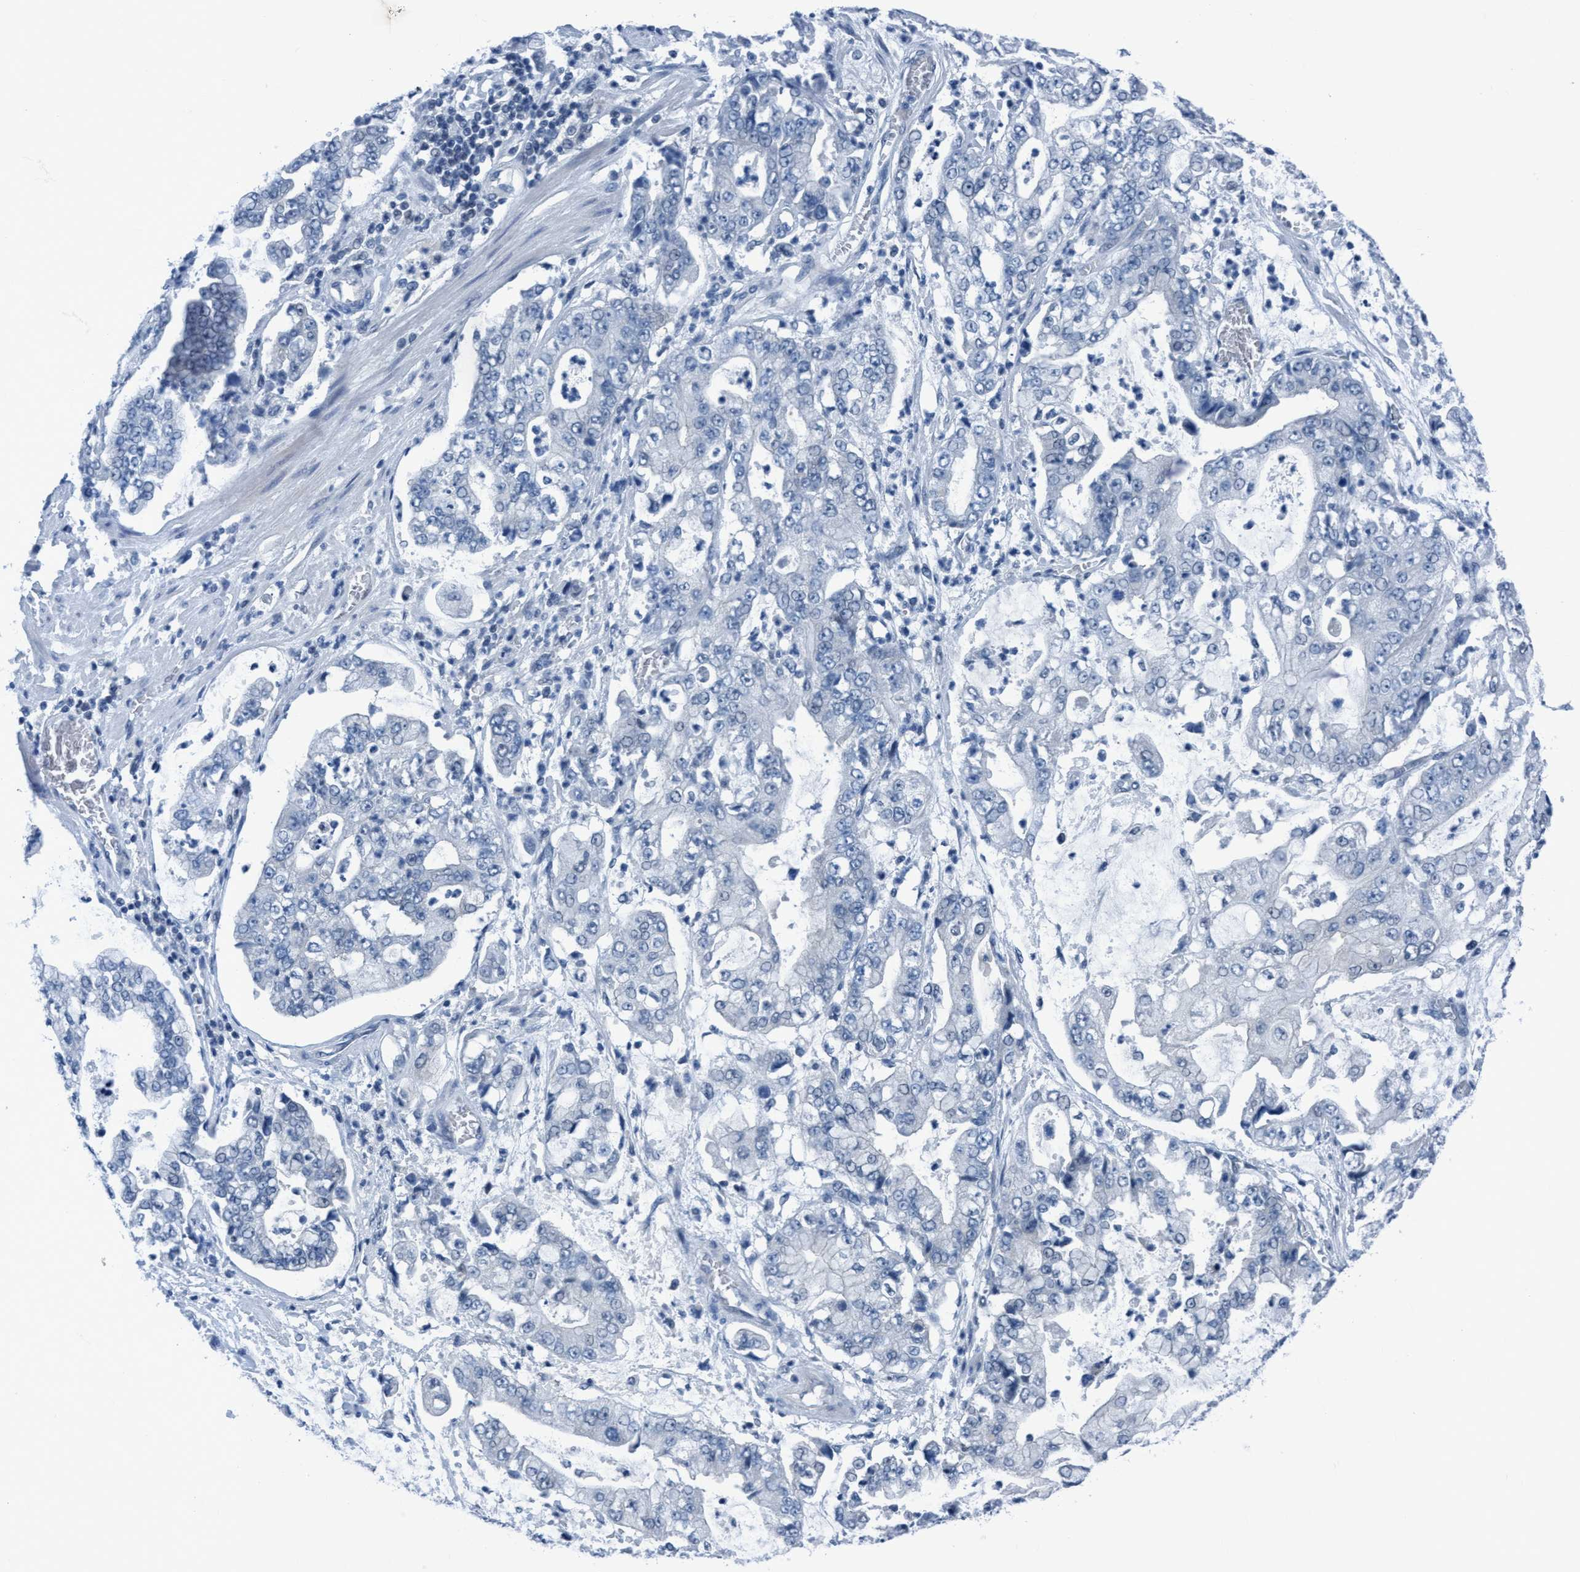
{"staining": {"intensity": "negative", "quantity": "none", "location": "none"}, "tissue": "stomach cancer", "cell_type": "Tumor cells", "image_type": "cancer", "snomed": [{"axis": "morphology", "description": "Adenocarcinoma, NOS"}, {"axis": "topography", "description": "Stomach"}], "caption": "Immunohistochemical staining of human adenocarcinoma (stomach) reveals no significant expression in tumor cells.", "gene": "DNAI1", "patient": {"sex": "male", "age": 76}}